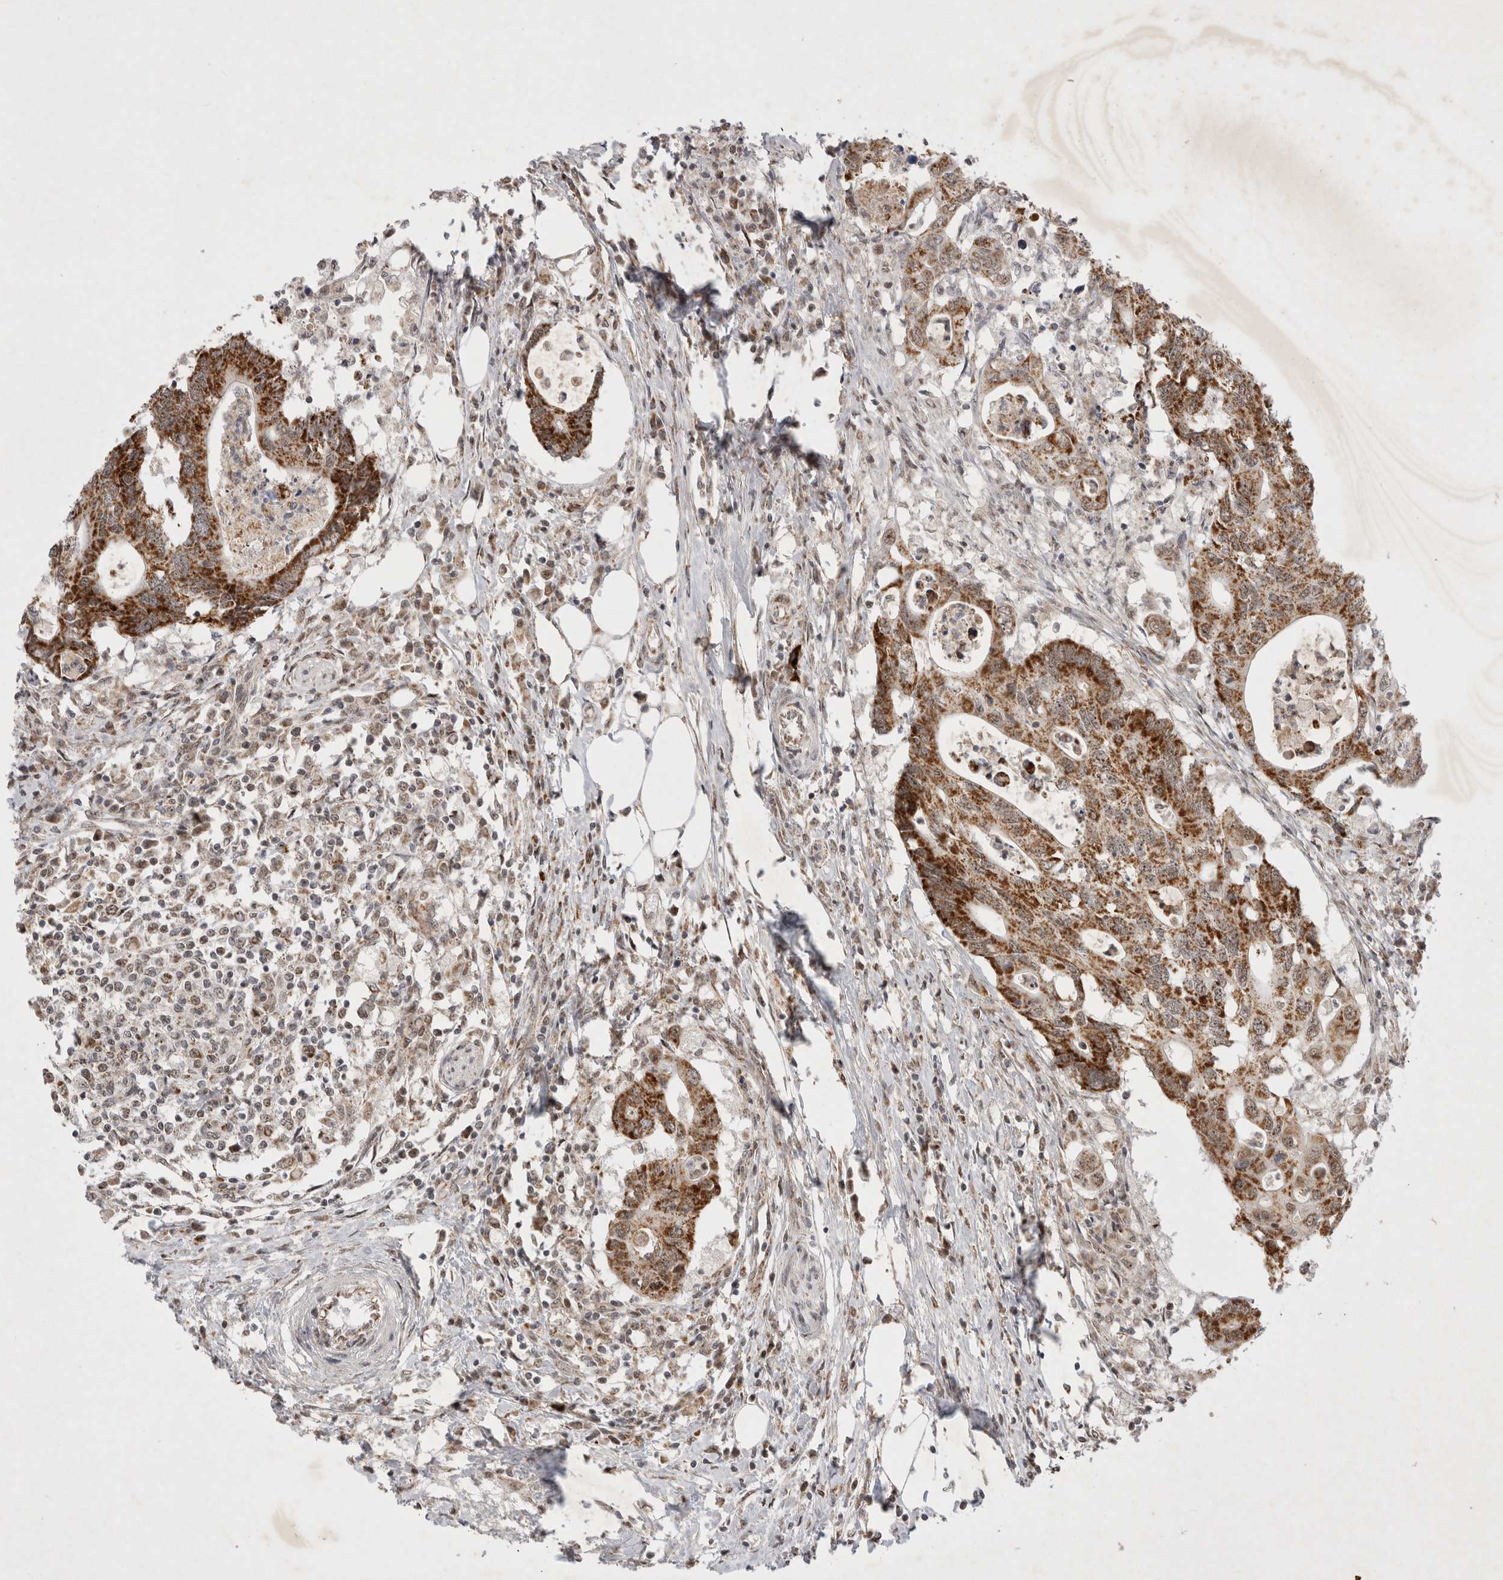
{"staining": {"intensity": "moderate", "quantity": ">75%", "location": "cytoplasmic/membranous"}, "tissue": "colorectal cancer", "cell_type": "Tumor cells", "image_type": "cancer", "snomed": [{"axis": "morphology", "description": "Adenocarcinoma, NOS"}, {"axis": "topography", "description": "Colon"}], "caption": "High-magnification brightfield microscopy of colorectal cancer (adenocarcinoma) stained with DAB (3,3'-diaminobenzidine) (brown) and counterstained with hematoxylin (blue). tumor cells exhibit moderate cytoplasmic/membranous expression is appreciated in approximately>75% of cells. (IHC, brightfield microscopy, high magnification).", "gene": "MRPL37", "patient": {"sex": "male", "age": 71}}